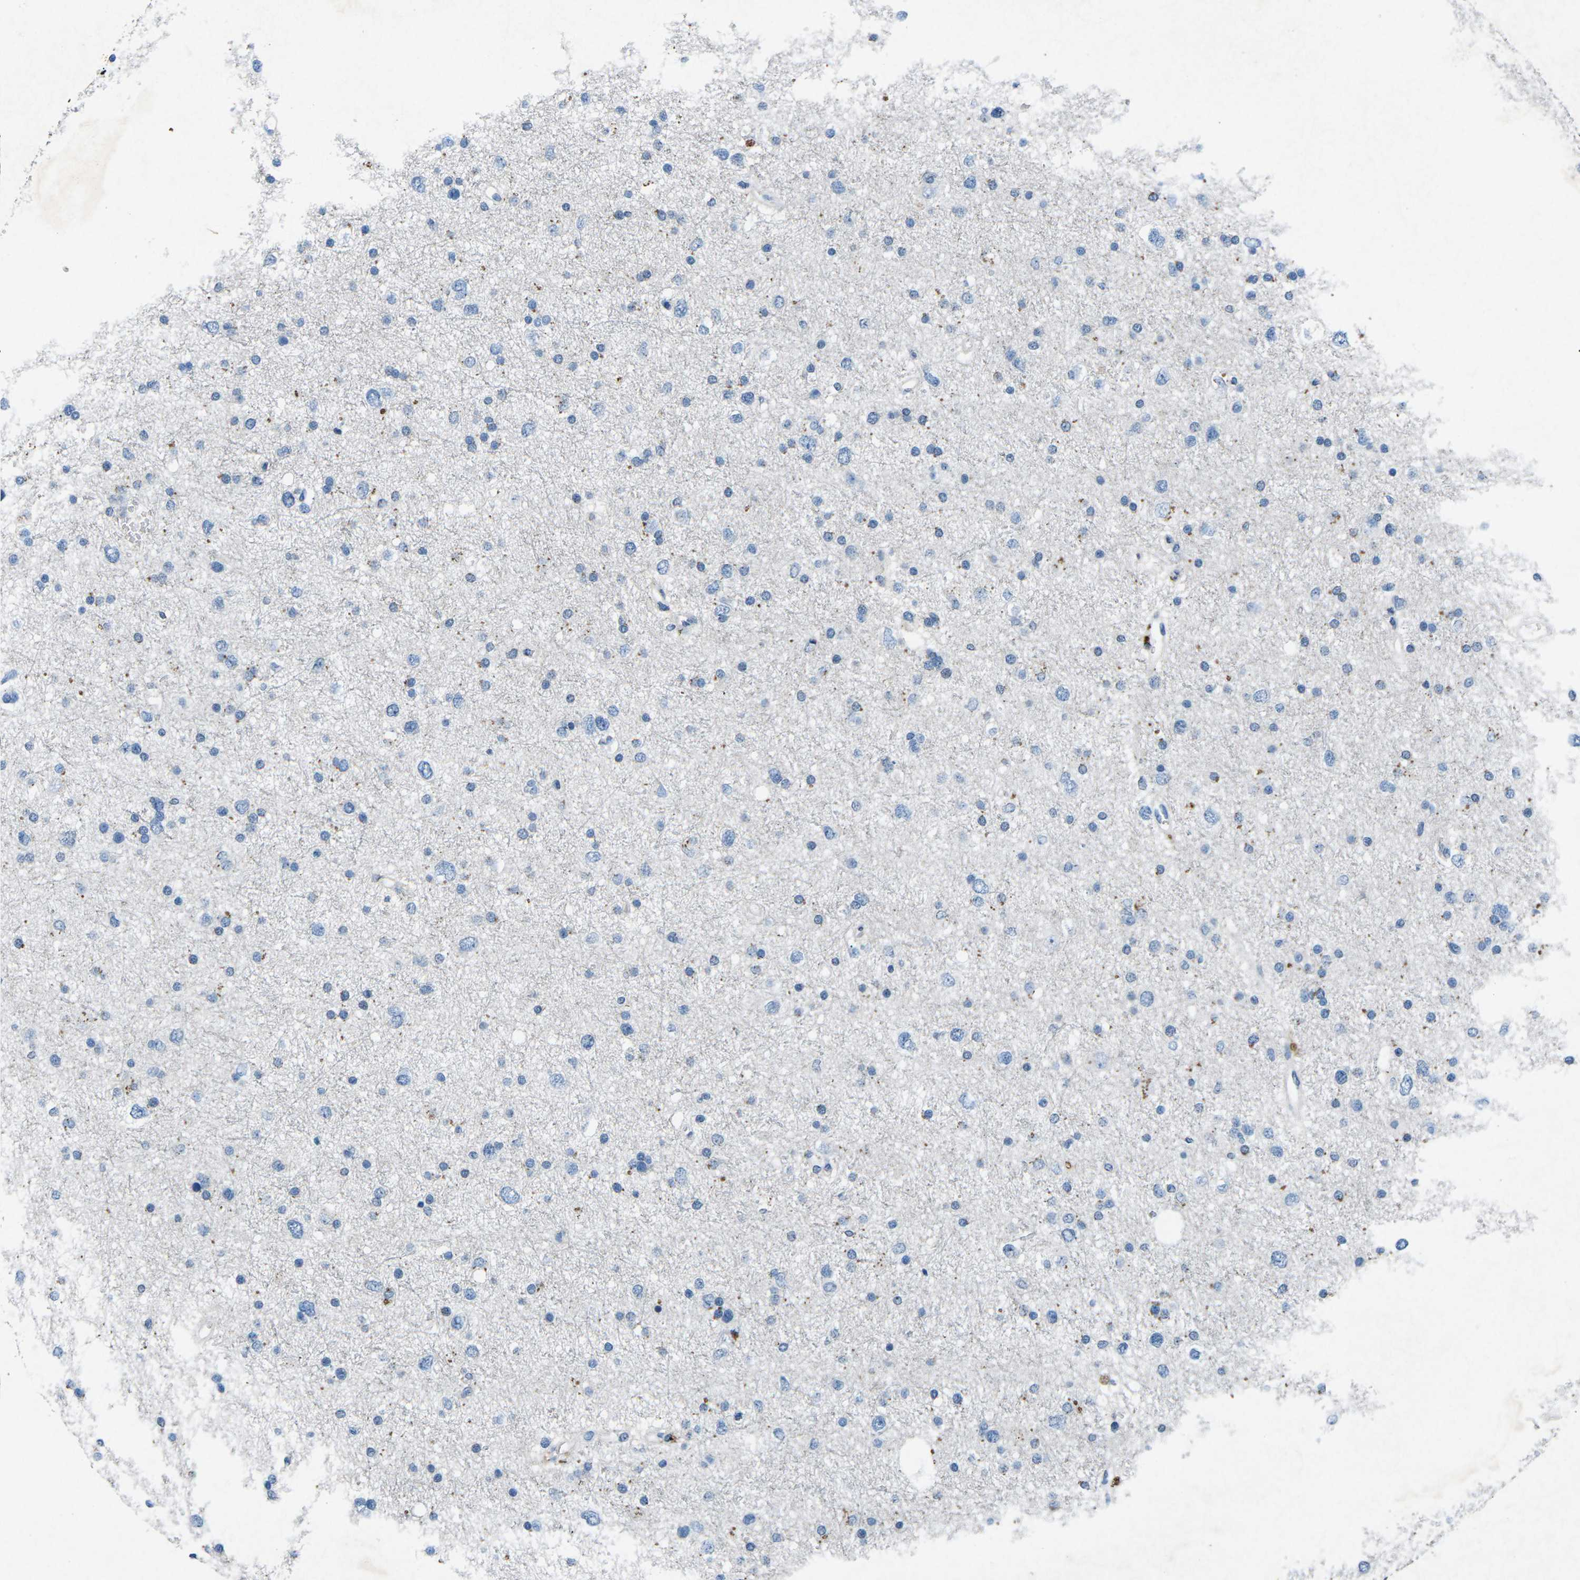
{"staining": {"intensity": "negative", "quantity": "none", "location": "none"}, "tissue": "glioma", "cell_type": "Tumor cells", "image_type": "cancer", "snomed": [{"axis": "morphology", "description": "Glioma, malignant, Low grade"}, {"axis": "topography", "description": "Brain"}], "caption": "An image of glioma stained for a protein demonstrates no brown staining in tumor cells.", "gene": "PLG", "patient": {"sex": "female", "age": 37}}